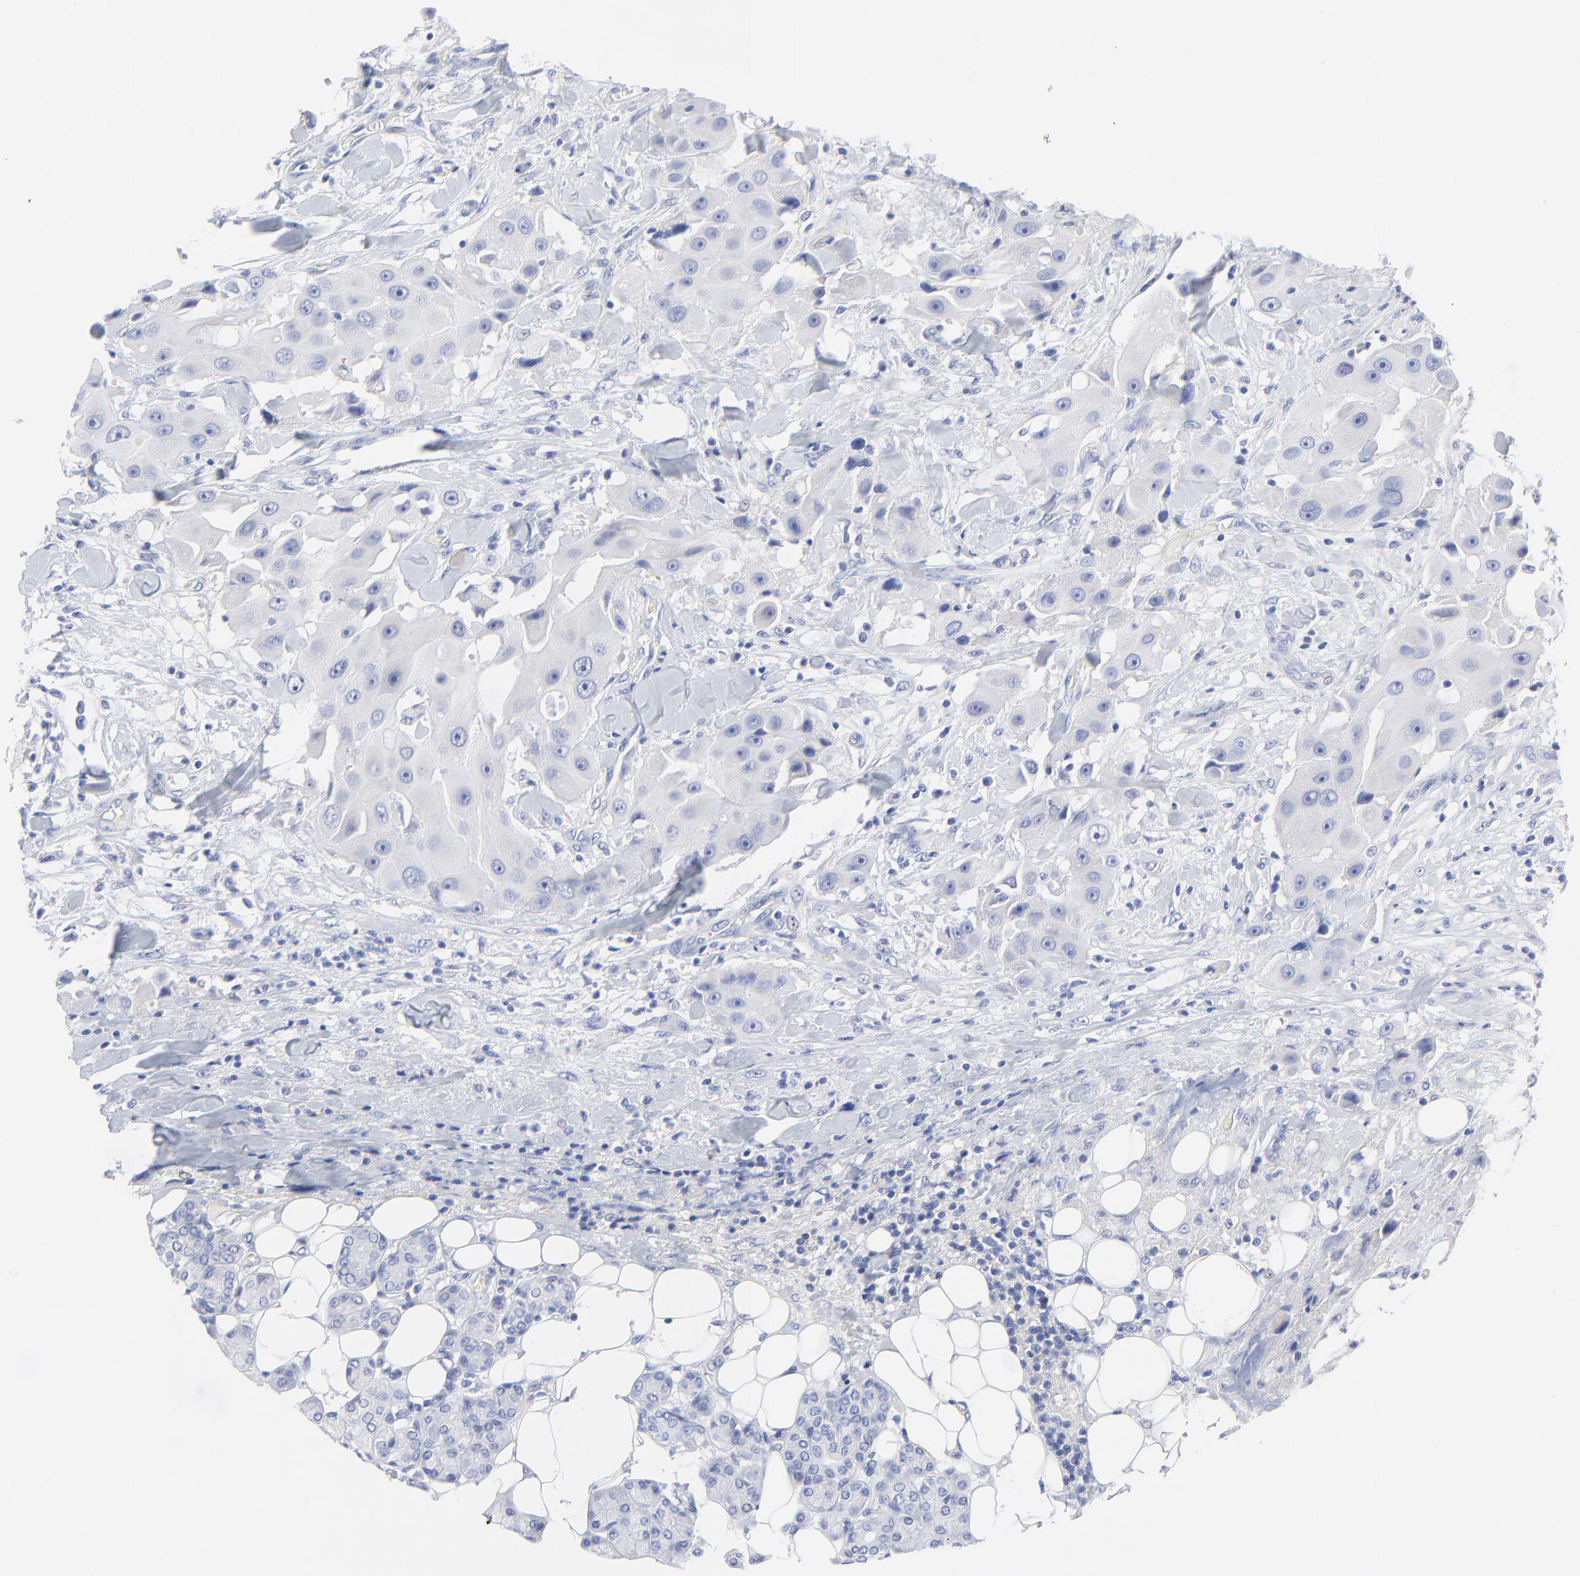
{"staining": {"intensity": "negative", "quantity": "none", "location": "none"}, "tissue": "head and neck cancer", "cell_type": "Tumor cells", "image_type": "cancer", "snomed": [{"axis": "morphology", "description": "Normal tissue, NOS"}, {"axis": "morphology", "description": "Adenocarcinoma, NOS"}, {"axis": "topography", "description": "Salivary gland"}, {"axis": "topography", "description": "Head-Neck"}], "caption": "The histopathology image exhibits no staining of tumor cells in head and neck cancer (adenocarcinoma).", "gene": "PSD3", "patient": {"sex": "male", "age": 80}}